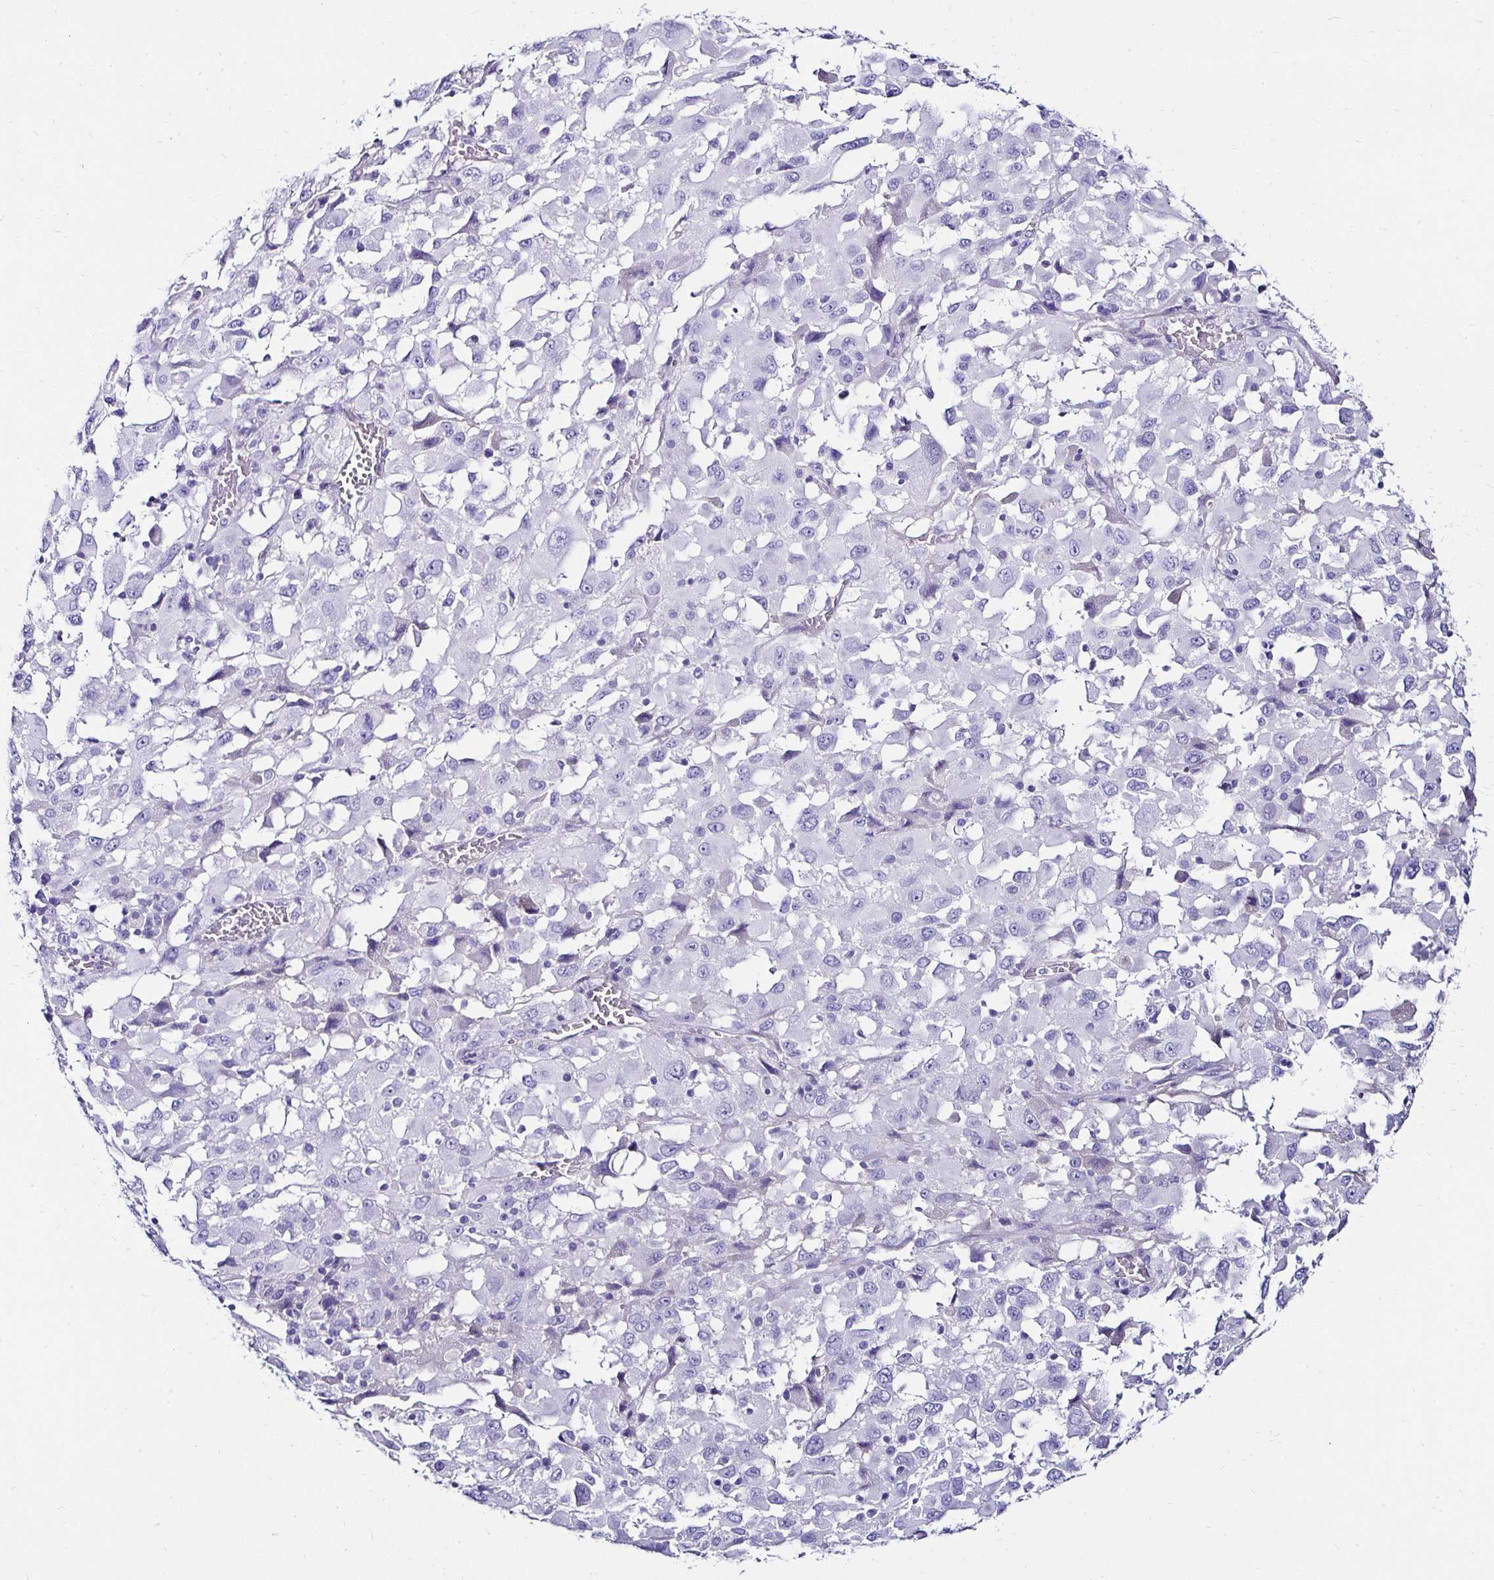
{"staining": {"intensity": "negative", "quantity": "none", "location": "none"}, "tissue": "melanoma", "cell_type": "Tumor cells", "image_type": "cancer", "snomed": [{"axis": "morphology", "description": "Malignant melanoma, Metastatic site"}, {"axis": "topography", "description": "Soft tissue"}], "caption": "Micrograph shows no protein expression in tumor cells of melanoma tissue.", "gene": "KCNT1", "patient": {"sex": "male", "age": 50}}